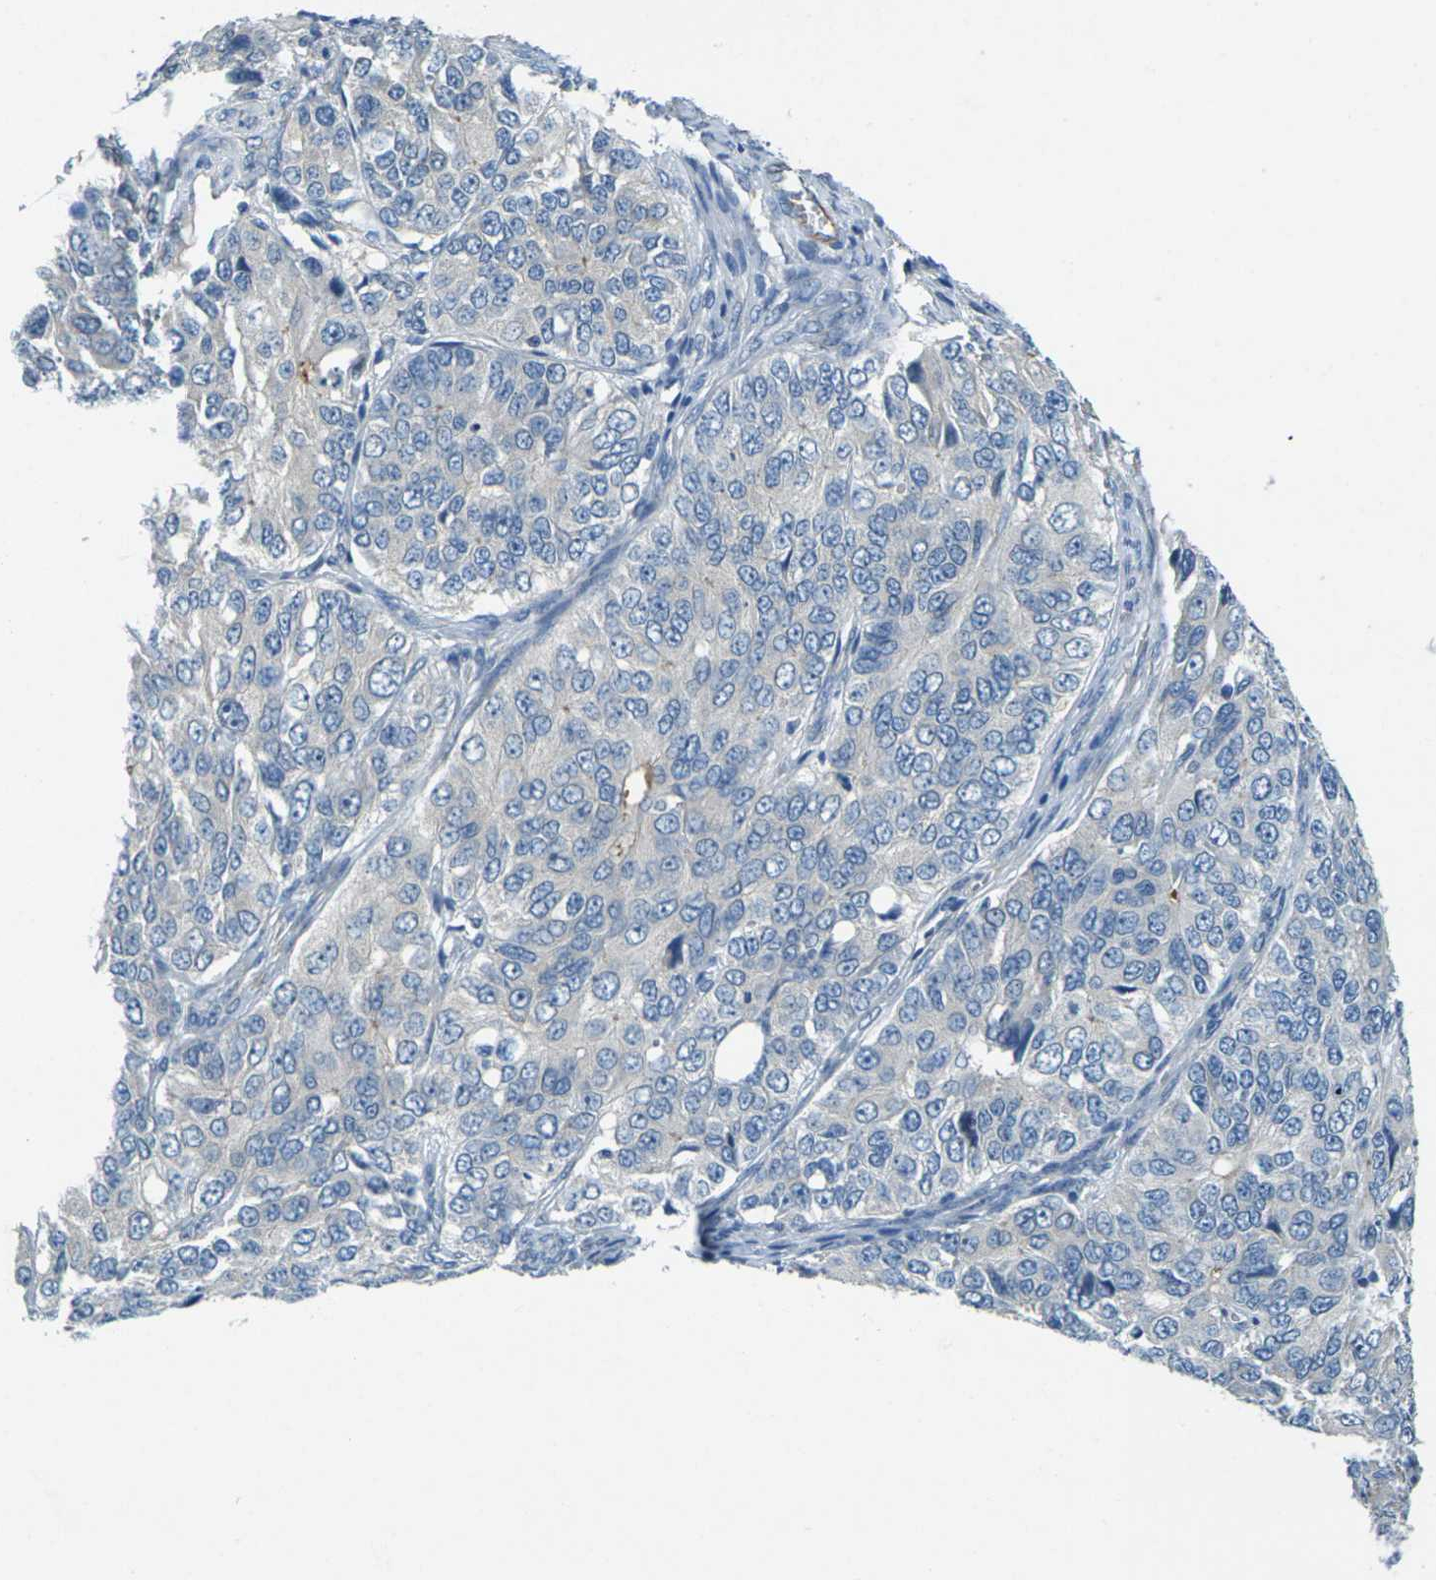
{"staining": {"intensity": "negative", "quantity": "none", "location": "none"}, "tissue": "ovarian cancer", "cell_type": "Tumor cells", "image_type": "cancer", "snomed": [{"axis": "morphology", "description": "Carcinoma, endometroid"}, {"axis": "topography", "description": "Ovary"}], "caption": "This is an immunohistochemistry (IHC) micrograph of ovarian endometroid carcinoma. There is no expression in tumor cells.", "gene": "CYP2C8", "patient": {"sex": "female", "age": 51}}